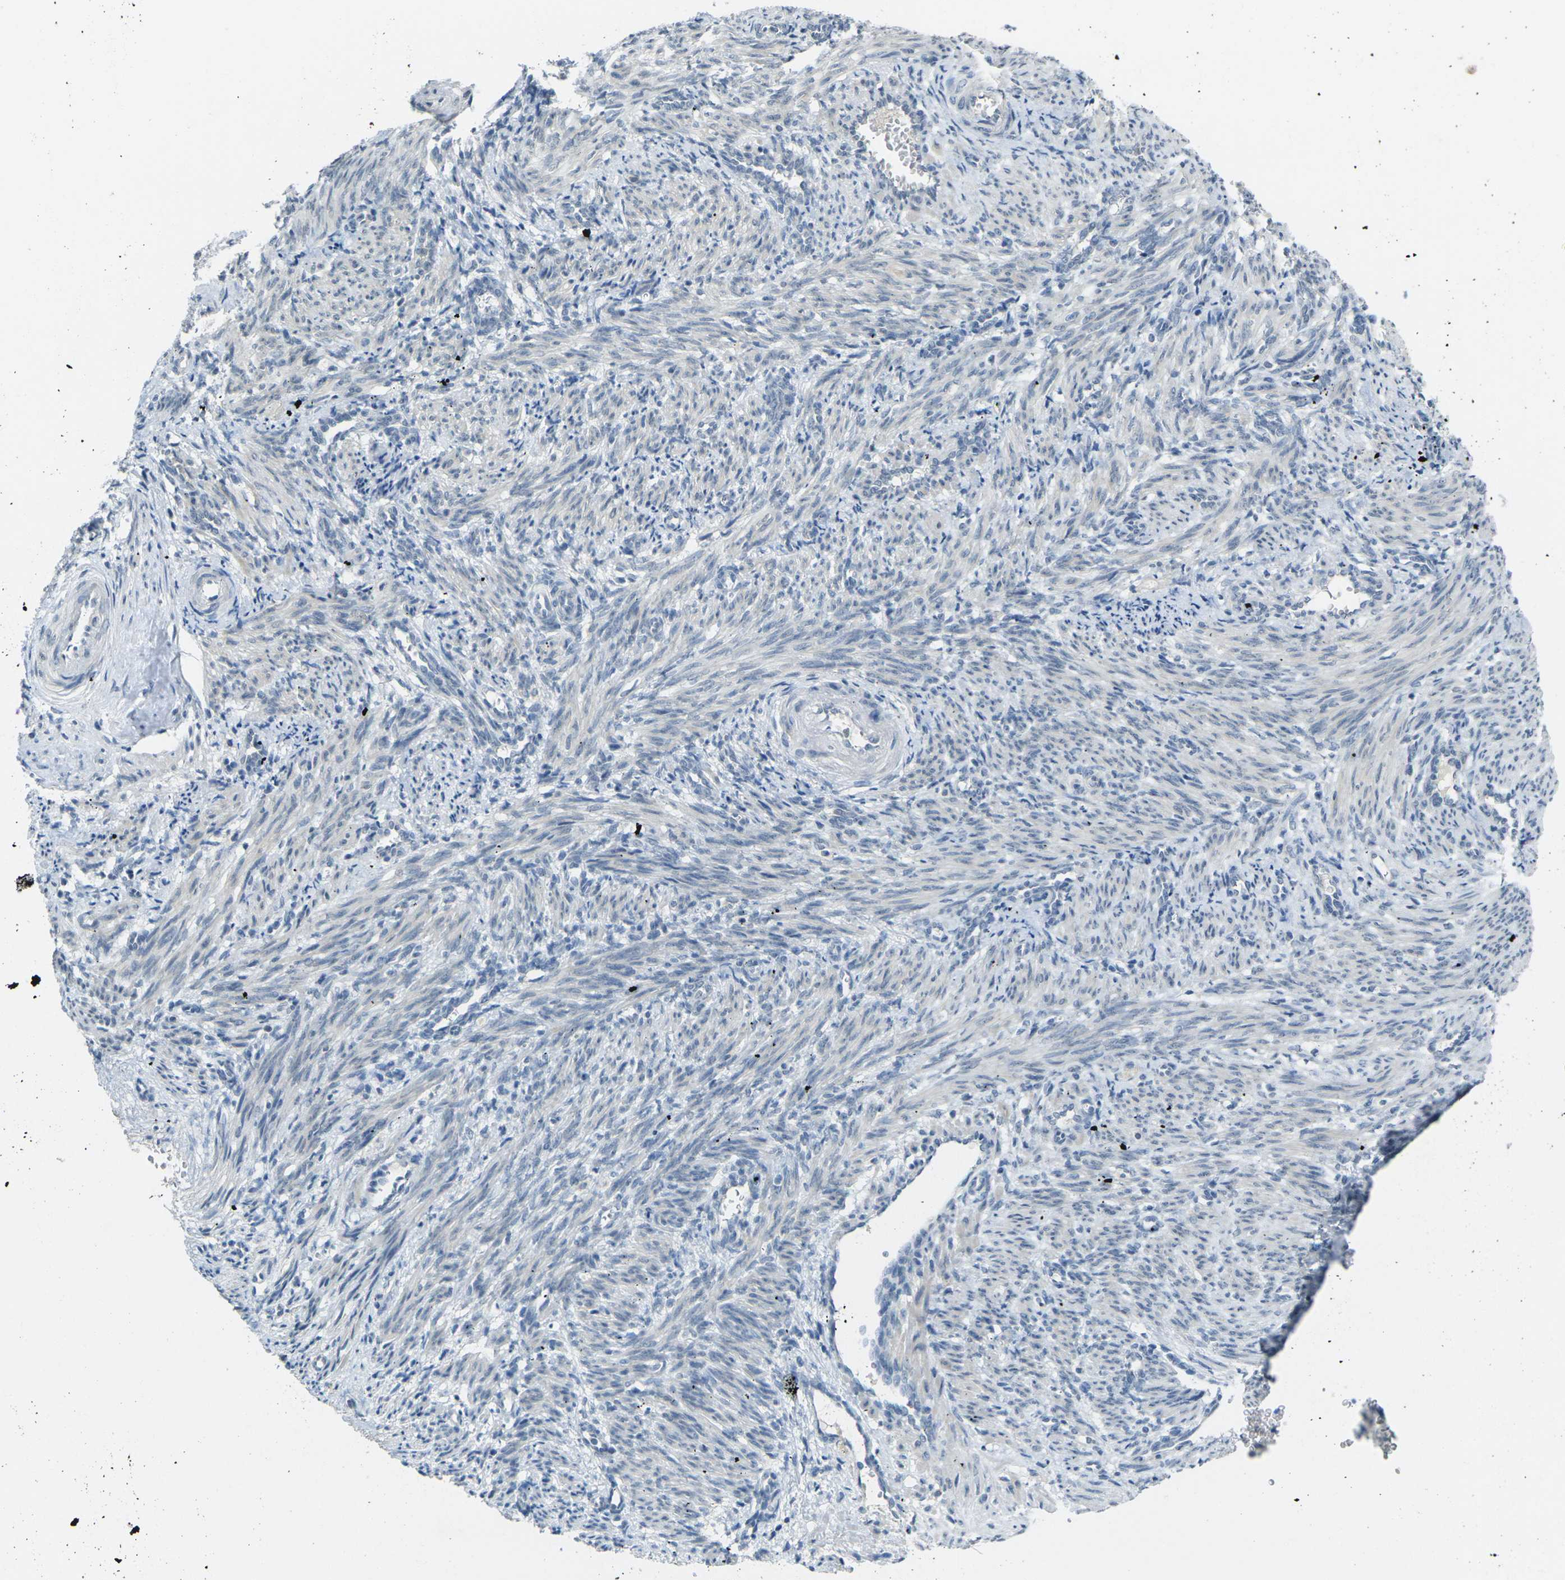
{"staining": {"intensity": "negative", "quantity": "none", "location": "none"}, "tissue": "smooth muscle", "cell_type": "Smooth muscle cells", "image_type": "normal", "snomed": [{"axis": "morphology", "description": "Normal tissue, NOS"}, {"axis": "topography", "description": "Endometrium"}], "caption": "Image shows no protein staining in smooth muscle cells of unremarkable smooth muscle.", "gene": "SPTBN2", "patient": {"sex": "female", "age": 33}}